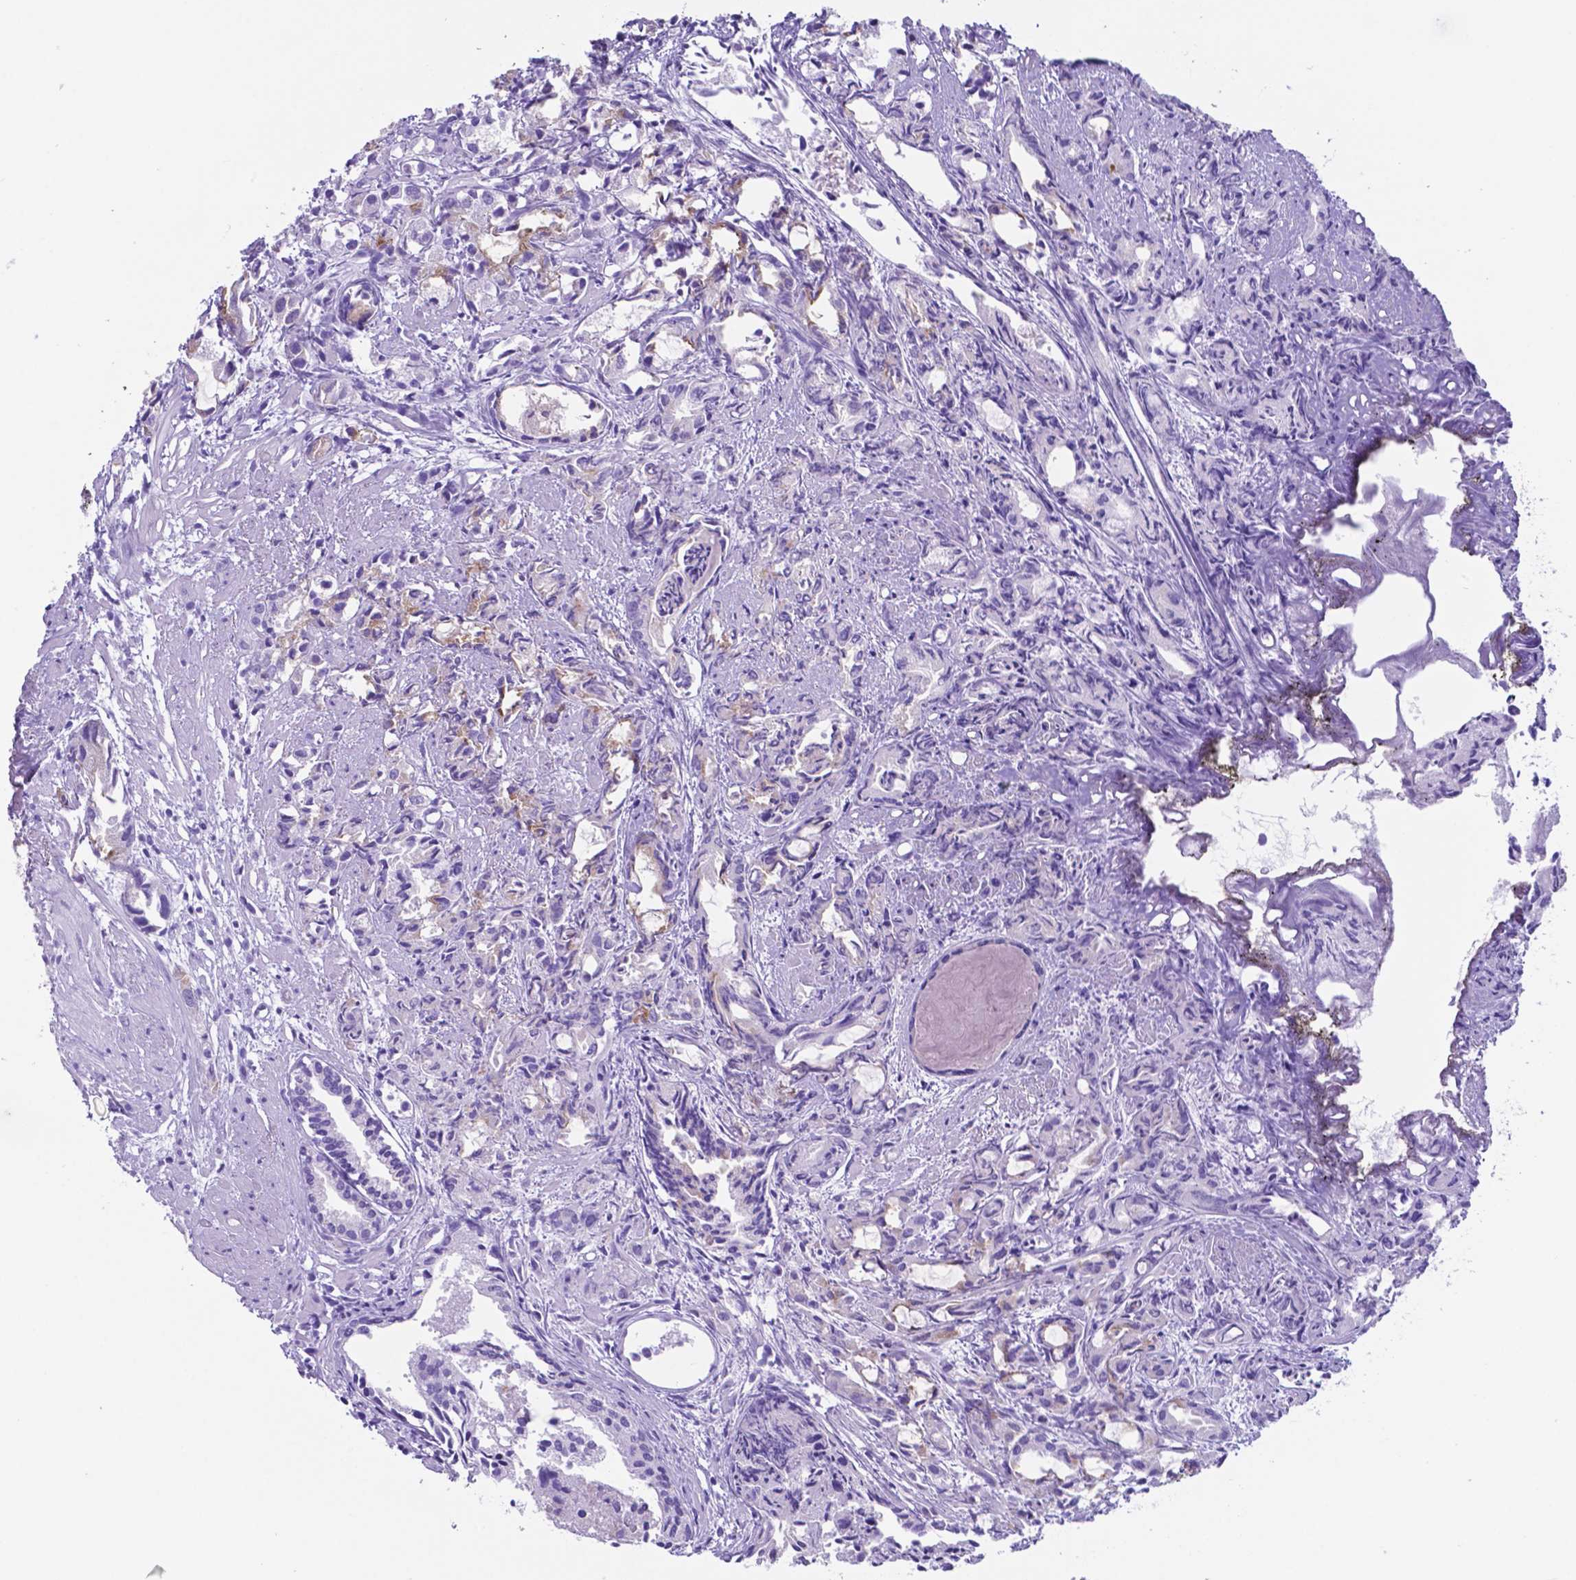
{"staining": {"intensity": "weak", "quantity": "<25%", "location": "cytoplasmic/membranous"}, "tissue": "prostate cancer", "cell_type": "Tumor cells", "image_type": "cancer", "snomed": [{"axis": "morphology", "description": "Adenocarcinoma, High grade"}, {"axis": "topography", "description": "Prostate"}], "caption": "An image of human prostate cancer is negative for staining in tumor cells. (Stains: DAB immunohistochemistry with hematoxylin counter stain, Microscopy: brightfield microscopy at high magnification).", "gene": "DNAAF8", "patient": {"sex": "male", "age": 79}}